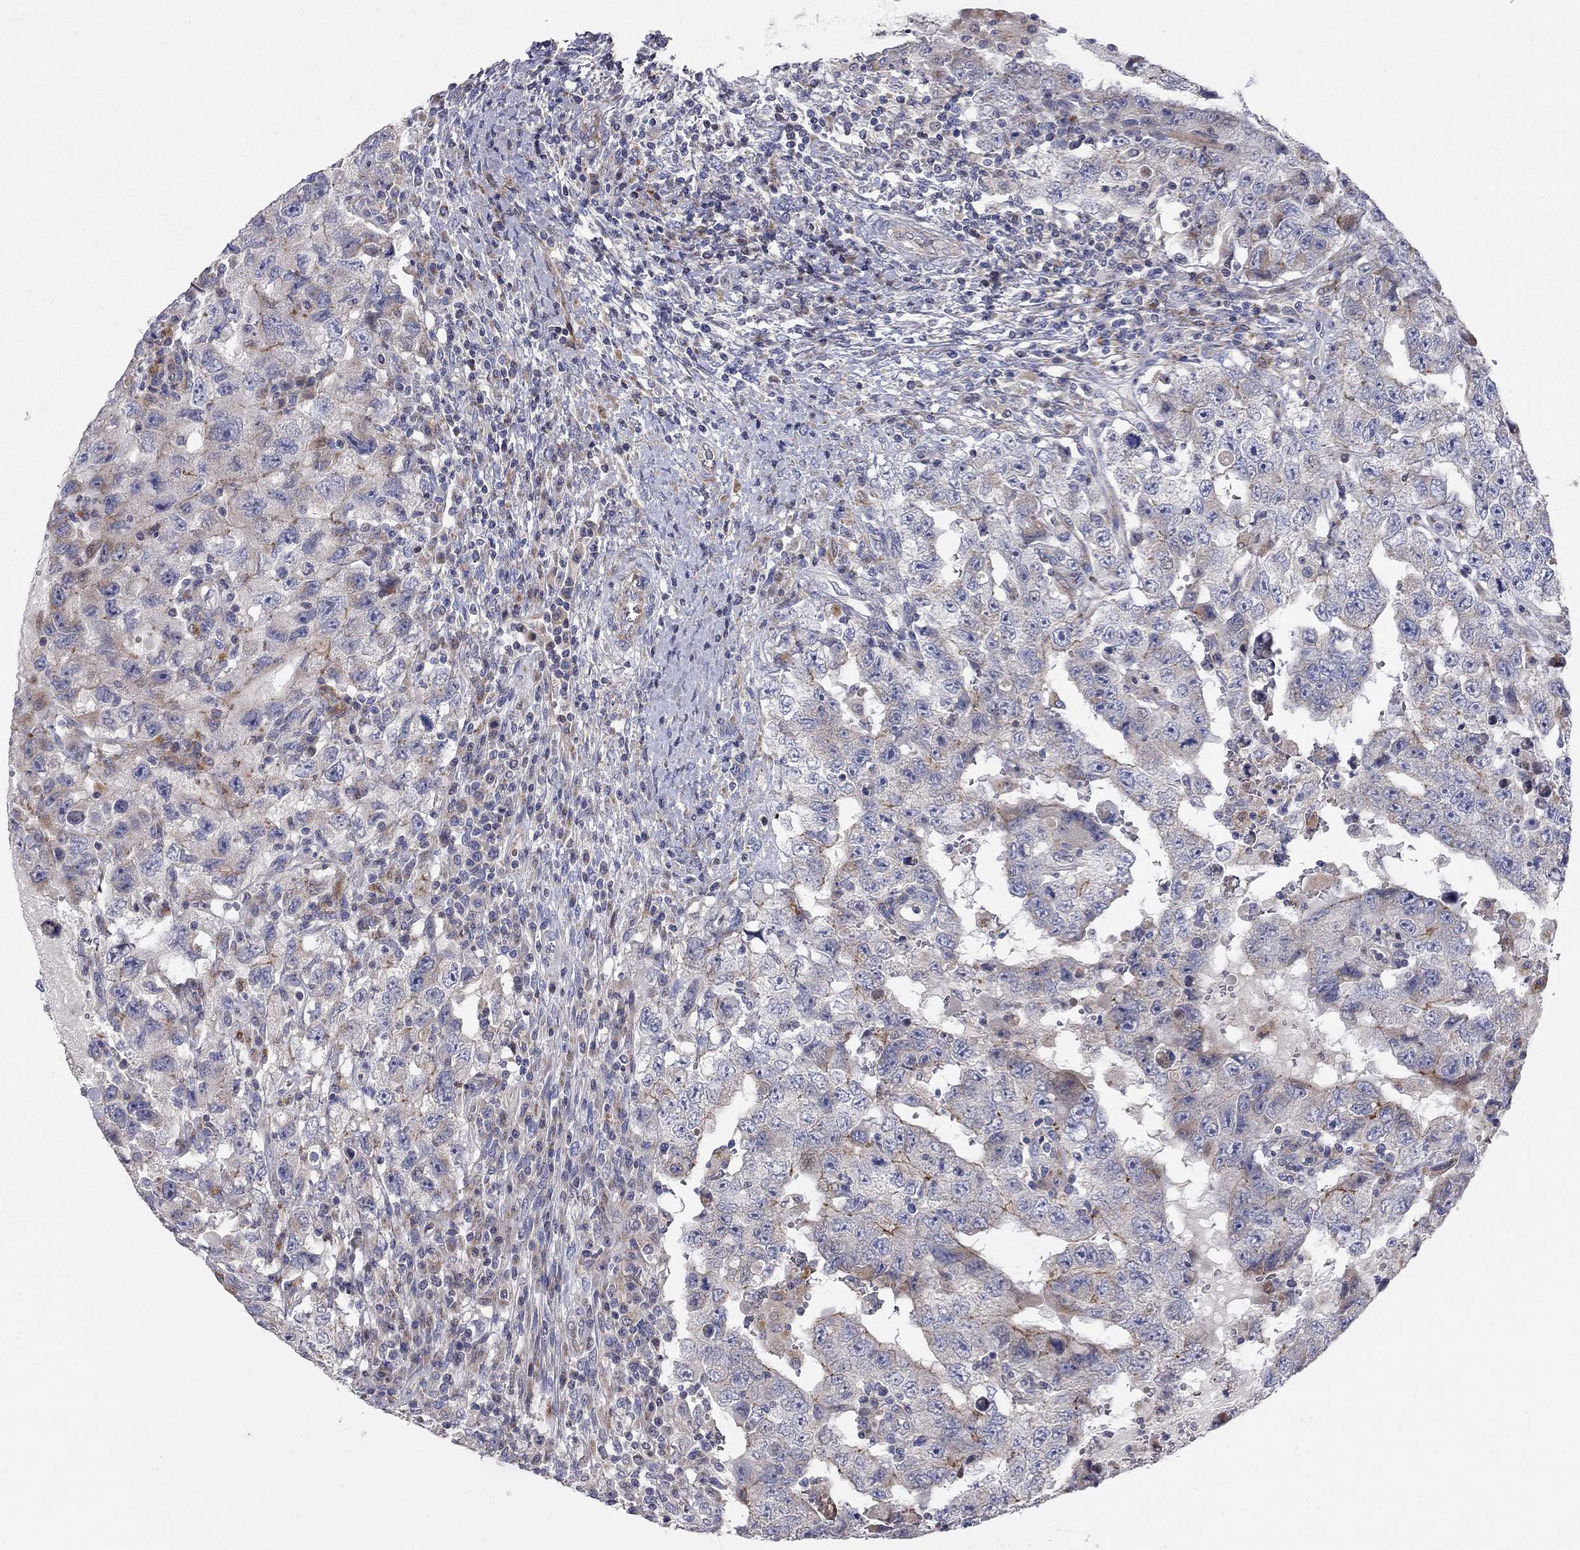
{"staining": {"intensity": "strong", "quantity": "<25%", "location": "cytoplasmic/membranous"}, "tissue": "testis cancer", "cell_type": "Tumor cells", "image_type": "cancer", "snomed": [{"axis": "morphology", "description": "Carcinoma, Embryonal, NOS"}, {"axis": "topography", "description": "Testis"}], "caption": "Protein staining of testis embryonal carcinoma tissue displays strong cytoplasmic/membranous positivity in about <25% of tumor cells.", "gene": "KANSL1L", "patient": {"sex": "male", "age": 26}}